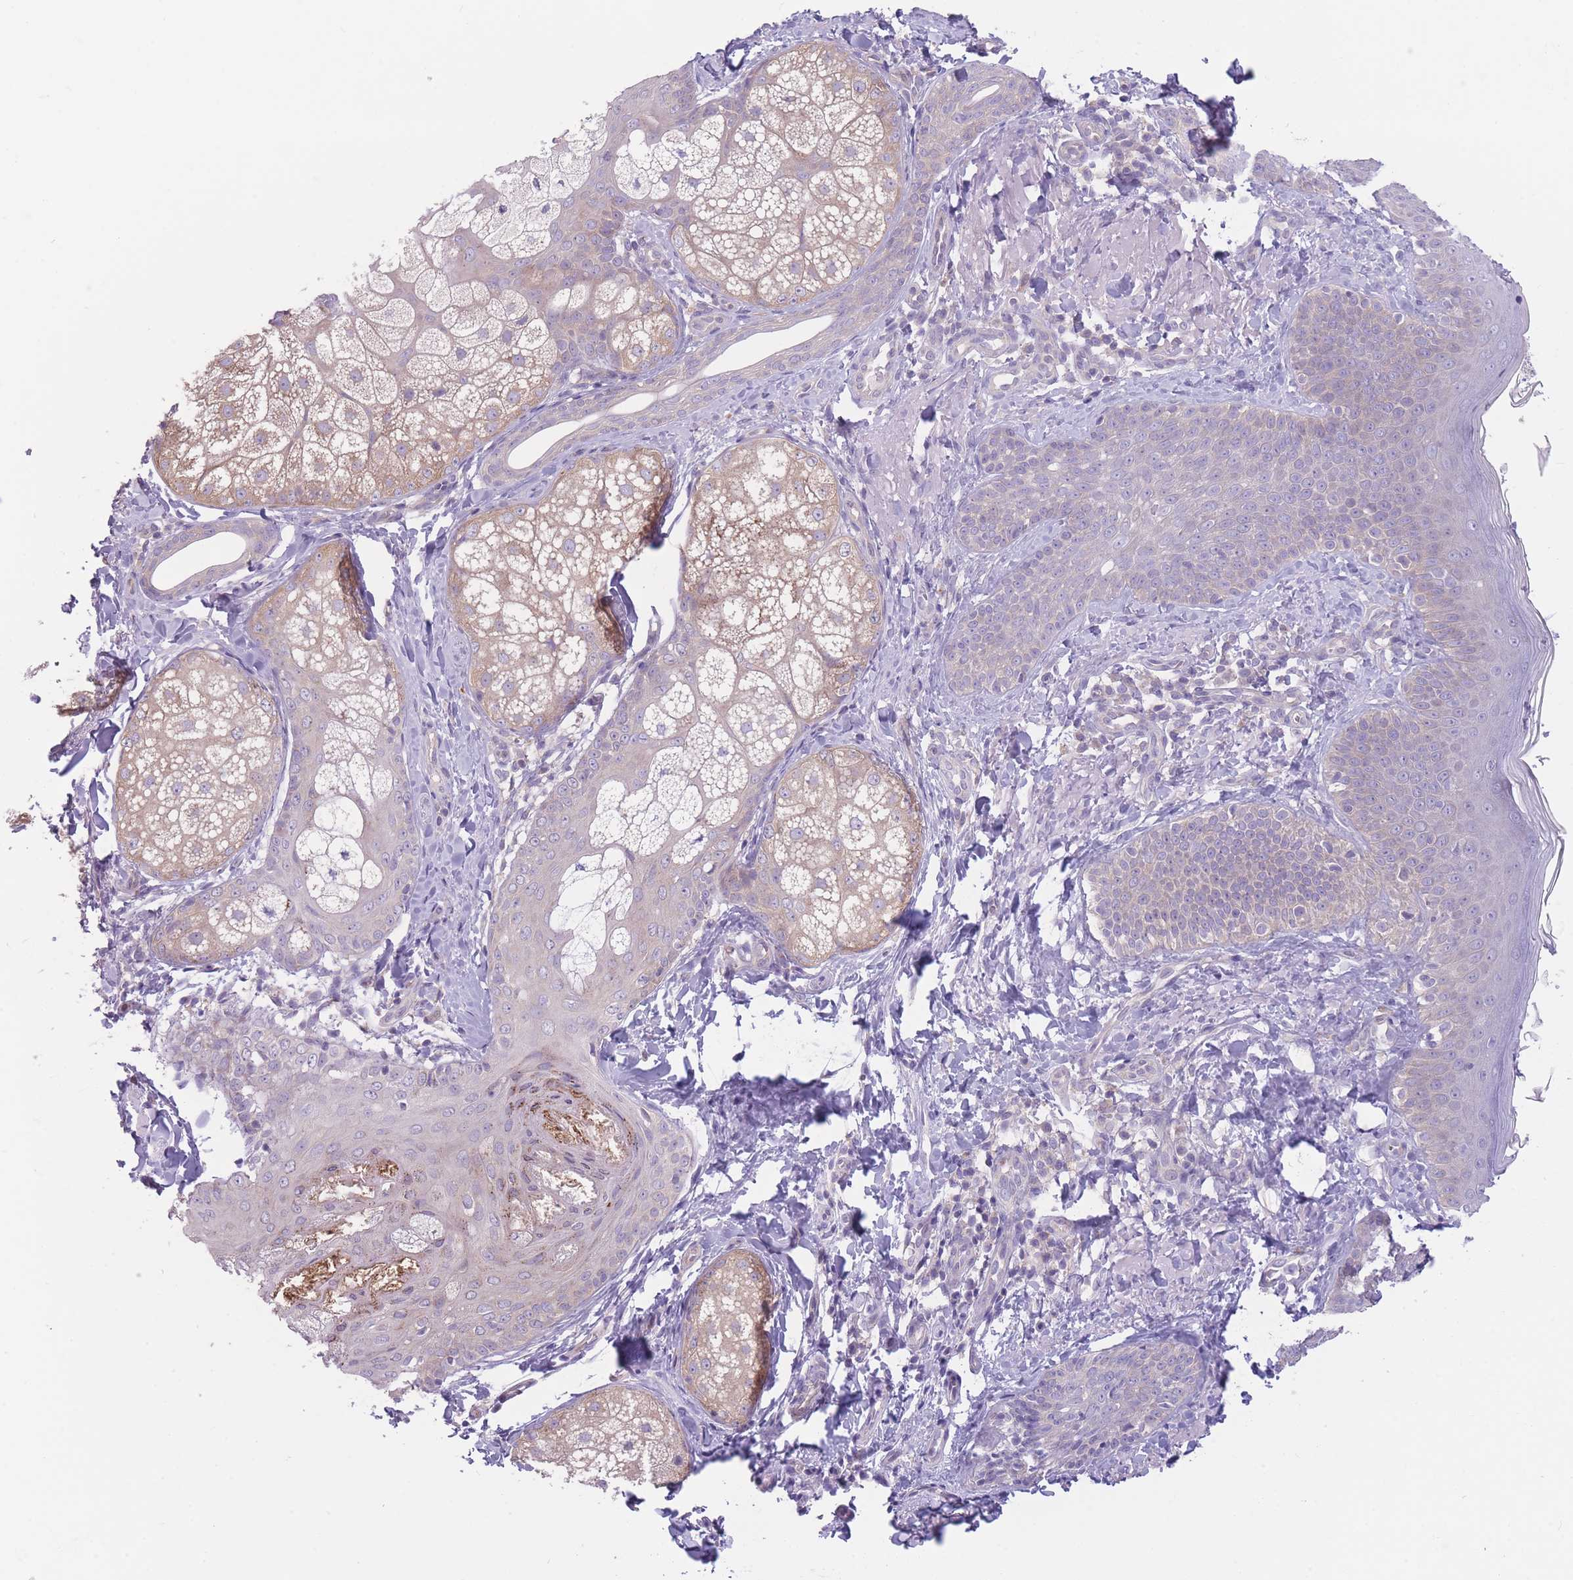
{"staining": {"intensity": "negative", "quantity": "none", "location": "none"}, "tissue": "skin", "cell_type": "Fibroblasts", "image_type": "normal", "snomed": [{"axis": "morphology", "description": "Normal tissue, NOS"}, {"axis": "topography", "description": "Skin"}], "caption": "The IHC image has no significant positivity in fibroblasts of skin. Nuclei are stained in blue.", "gene": "CCT6A", "patient": {"sex": "male", "age": 57}}